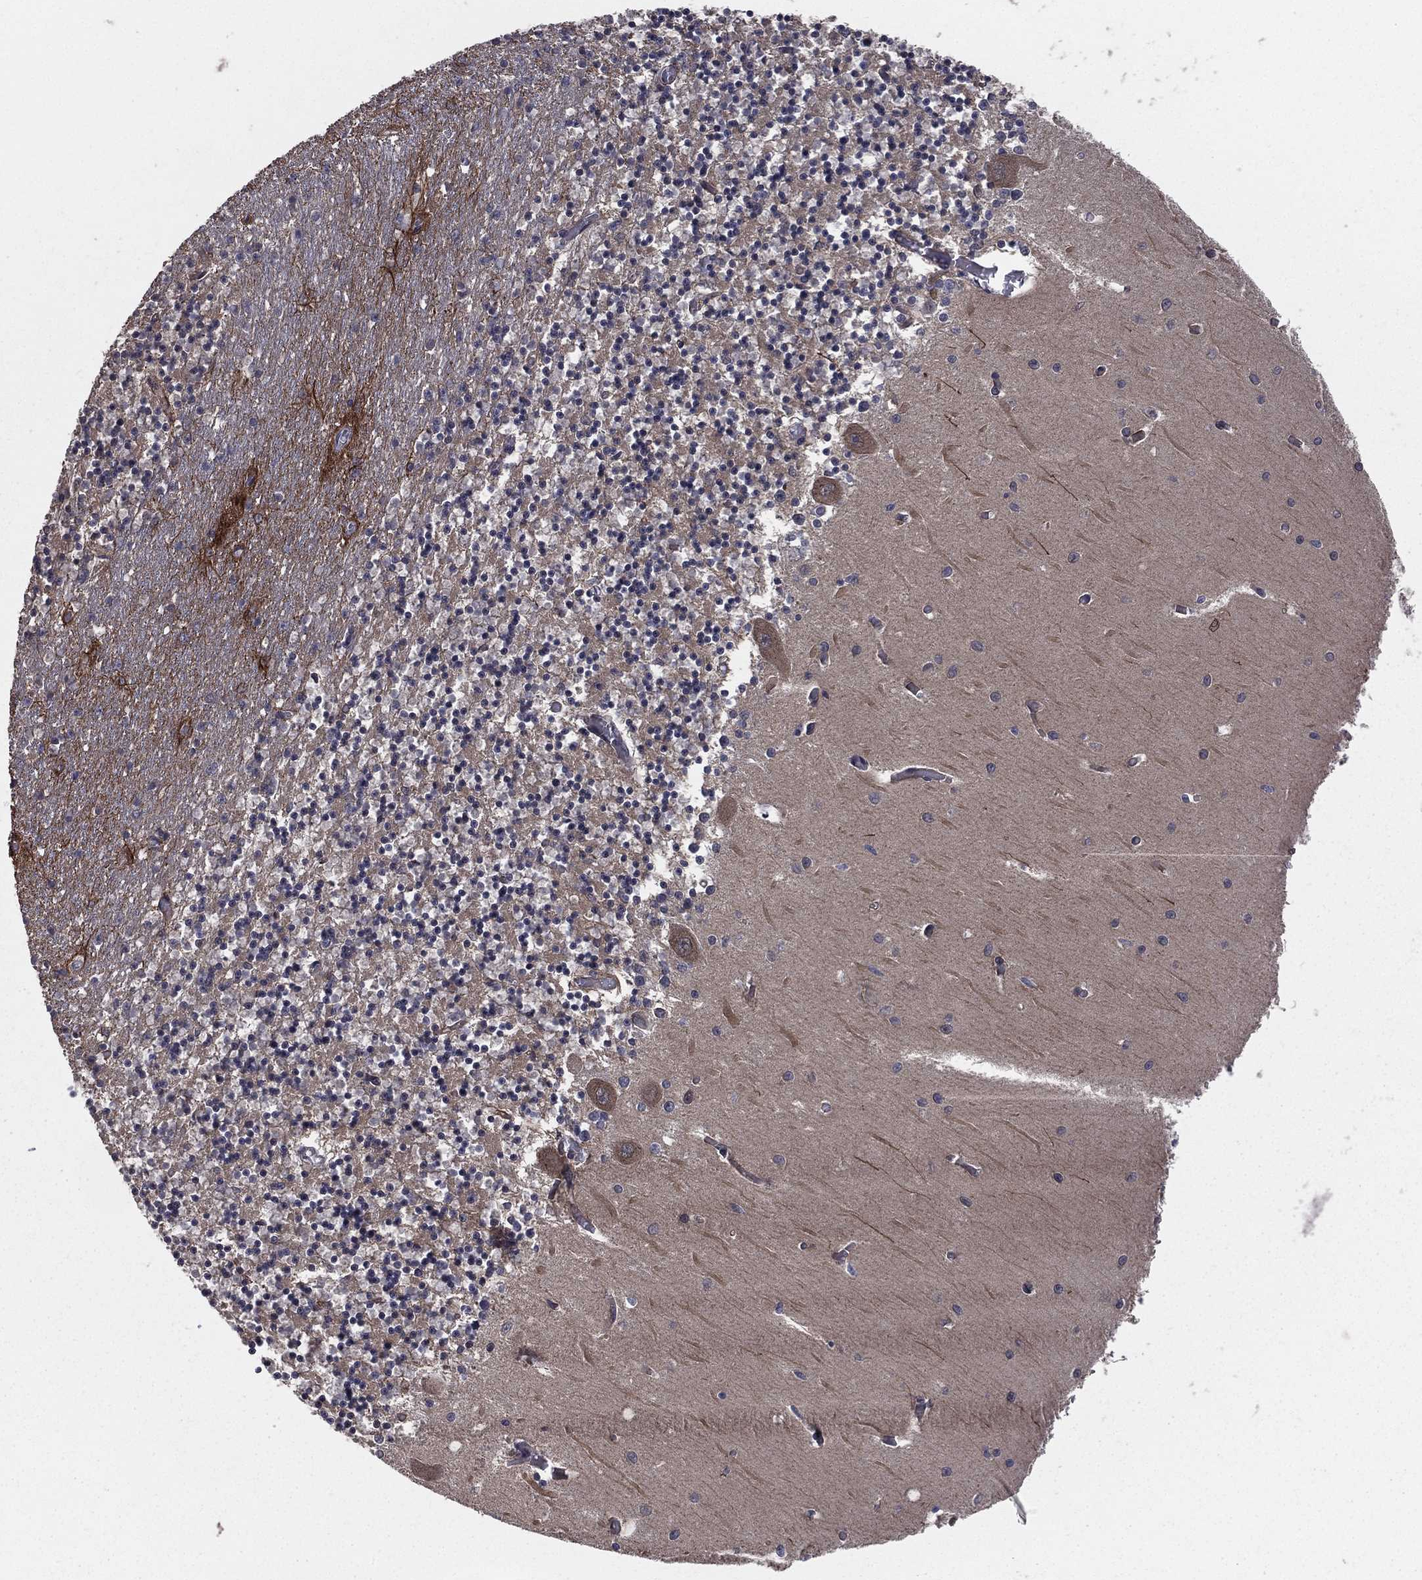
{"staining": {"intensity": "negative", "quantity": "none", "location": "none"}, "tissue": "cerebellum", "cell_type": "Cells in granular layer", "image_type": "normal", "snomed": [{"axis": "morphology", "description": "Normal tissue, NOS"}, {"axis": "topography", "description": "Cerebellum"}], "caption": "Immunohistochemical staining of benign cerebellum demonstrates no significant positivity in cells in granular layer.", "gene": "CERT1", "patient": {"sex": "female", "age": 64}}